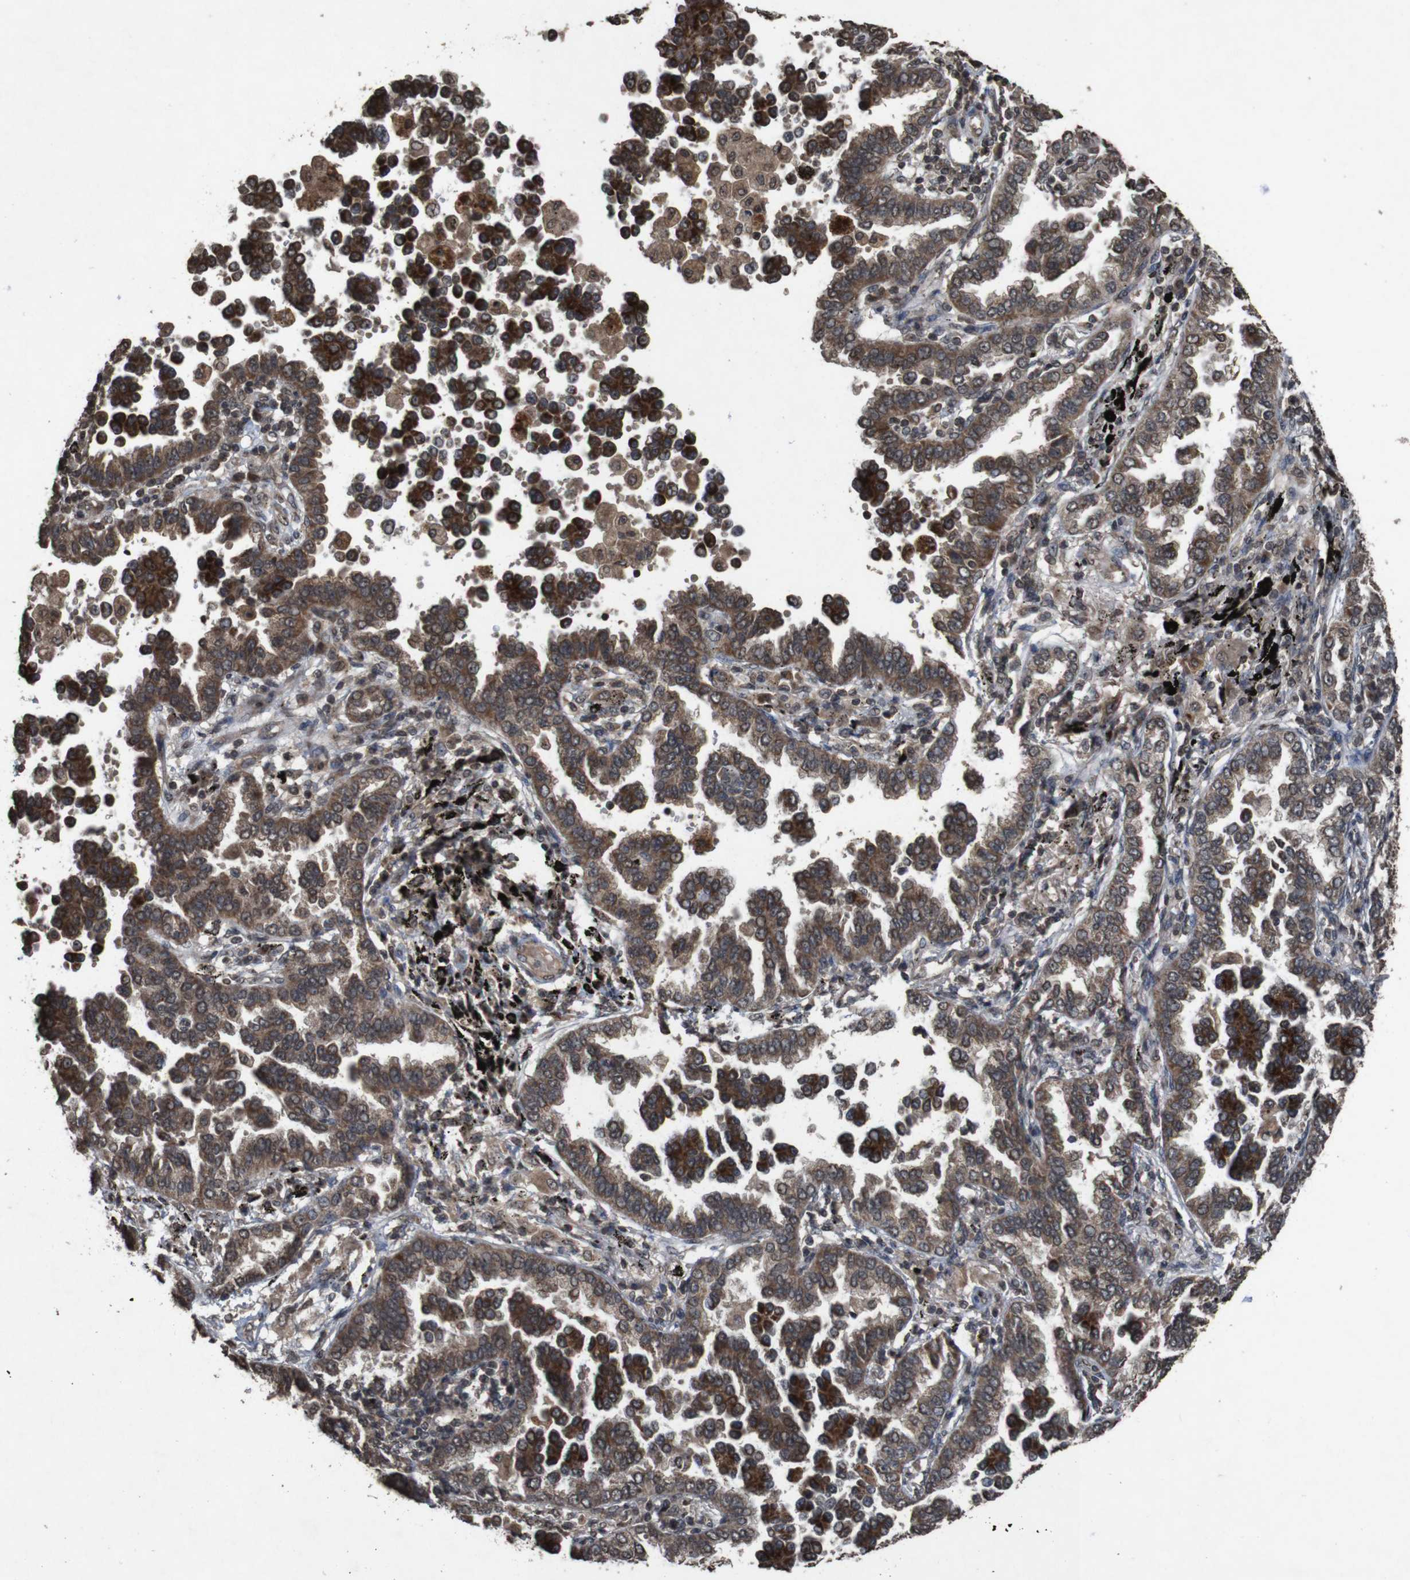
{"staining": {"intensity": "moderate", "quantity": ">75%", "location": "cytoplasmic/membranous"}, "tissue": "lung cancer", "cell_type": "Tumor cells", "image_type": "cancer", "snomed": [{"axis": "morphology", "description": "Normal tissue, NOS"}, {"axis": "morphology", "description": "Adenocarcinoma, NOS"}, {"axis": "topography", "description": "Lung"}], "caption": "Immunohistochemistry image of neoplastic tissue: human lung cancer (adenocarcinoma) stained using IHC reveals medium levels of moderate protein expression localized specifically in the cytoplasmic/membranous of tumor cells, appearing as a cytoplasmic/membranous brown color.", "gene": "SORL1", "patient": {"sex": "male", "age": 59}}